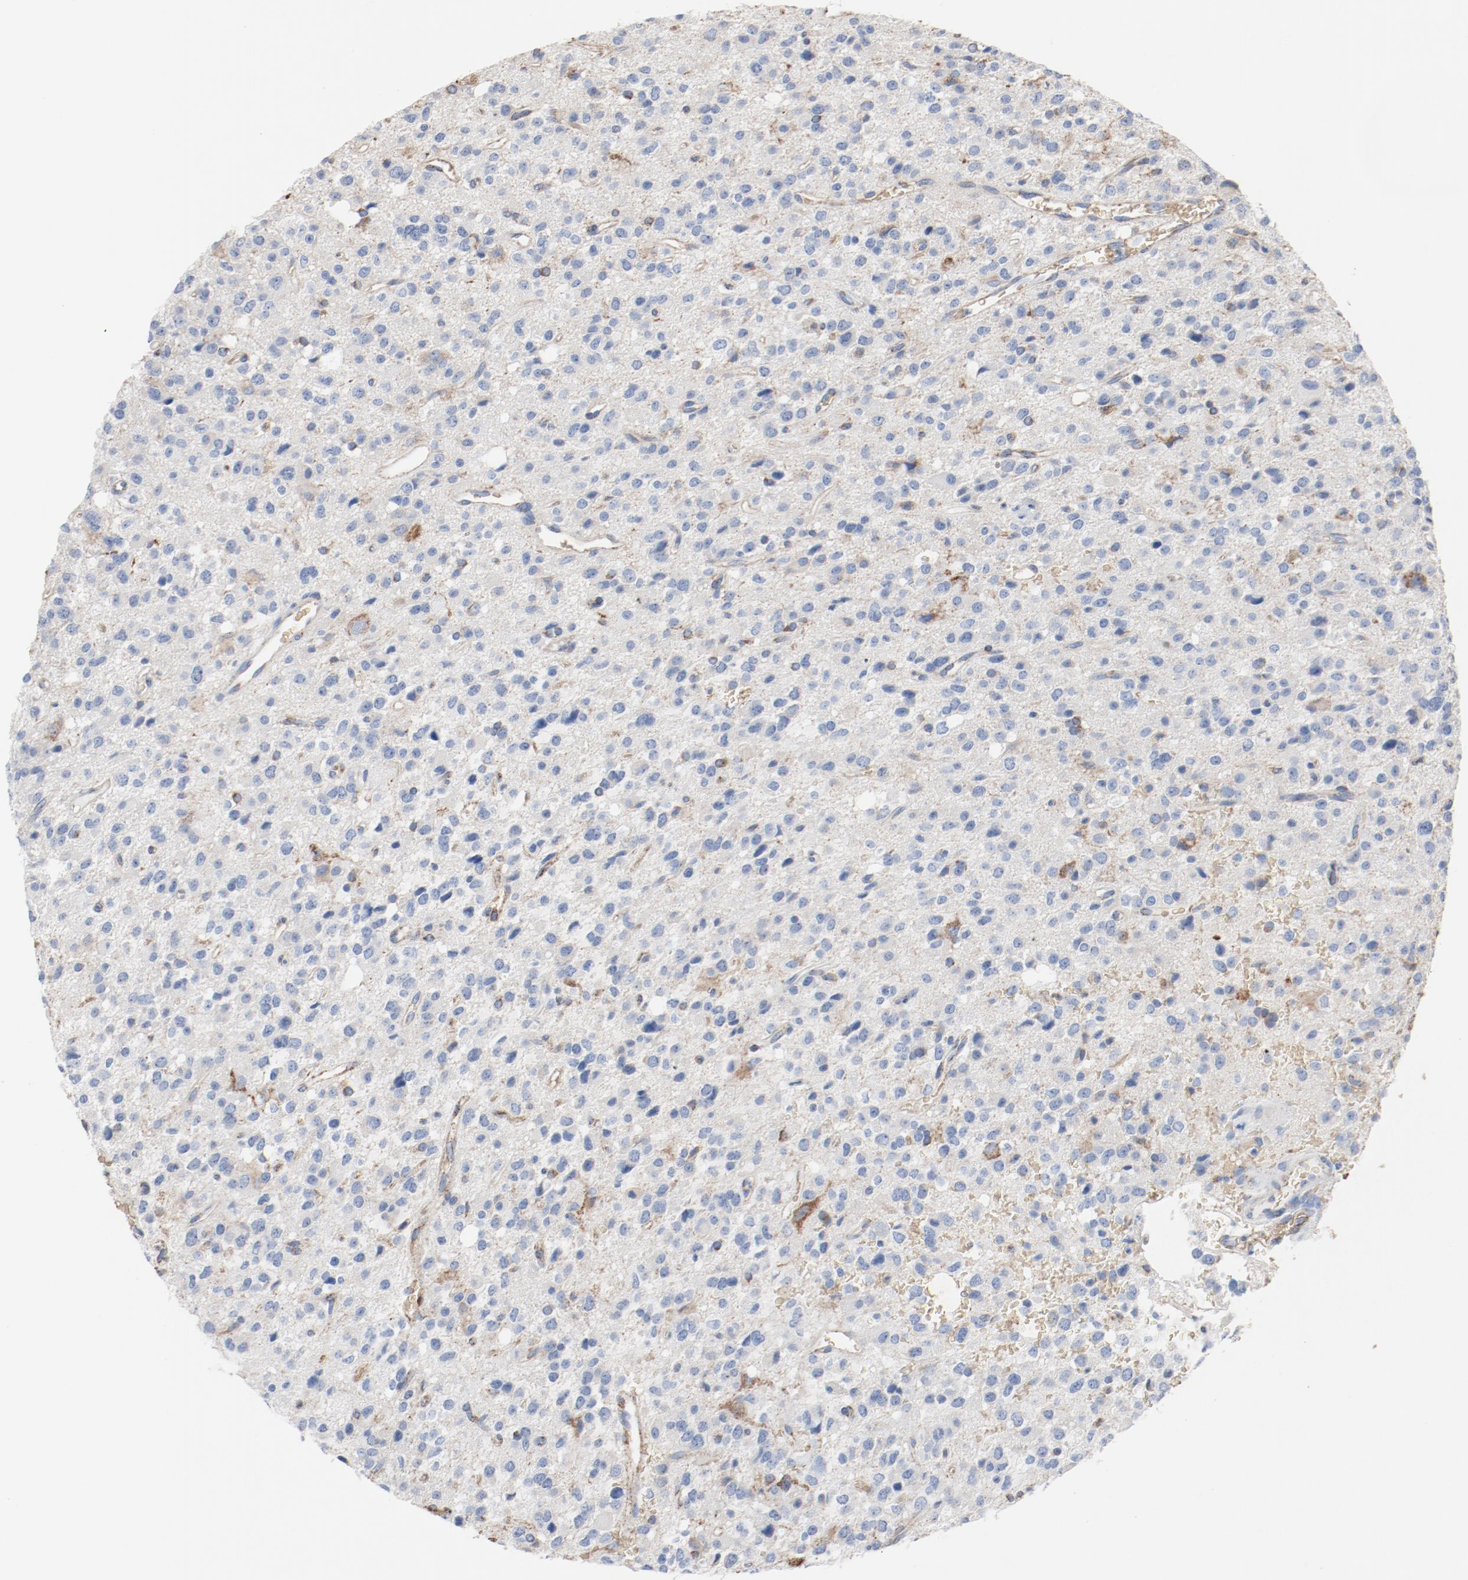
{"staining": {"intensity": "strong", "quantity": "<25%", "location": "cytoplasmic/membranous"}, "tissue": "glioma", "cell_type": "Tumor cells", "image_type": "cancer", "snomed": [{"axis": "morphology", "description": "Glioma, malignant, High grade"}, {"axis": "topography", "description": "Brain"}], "caption": "IHC (DAB (3,3'-diaminobenzidine)) staining of malignant glioma (high-grade) shows strong cytoplasmic/membranous protein staining in approximately <25% of tumor cells. (DAB = brown stain, brightfield microscopy at high magnification).", "gene": "NDUFB8", "patient": {"sex": "male", "age": 47}}